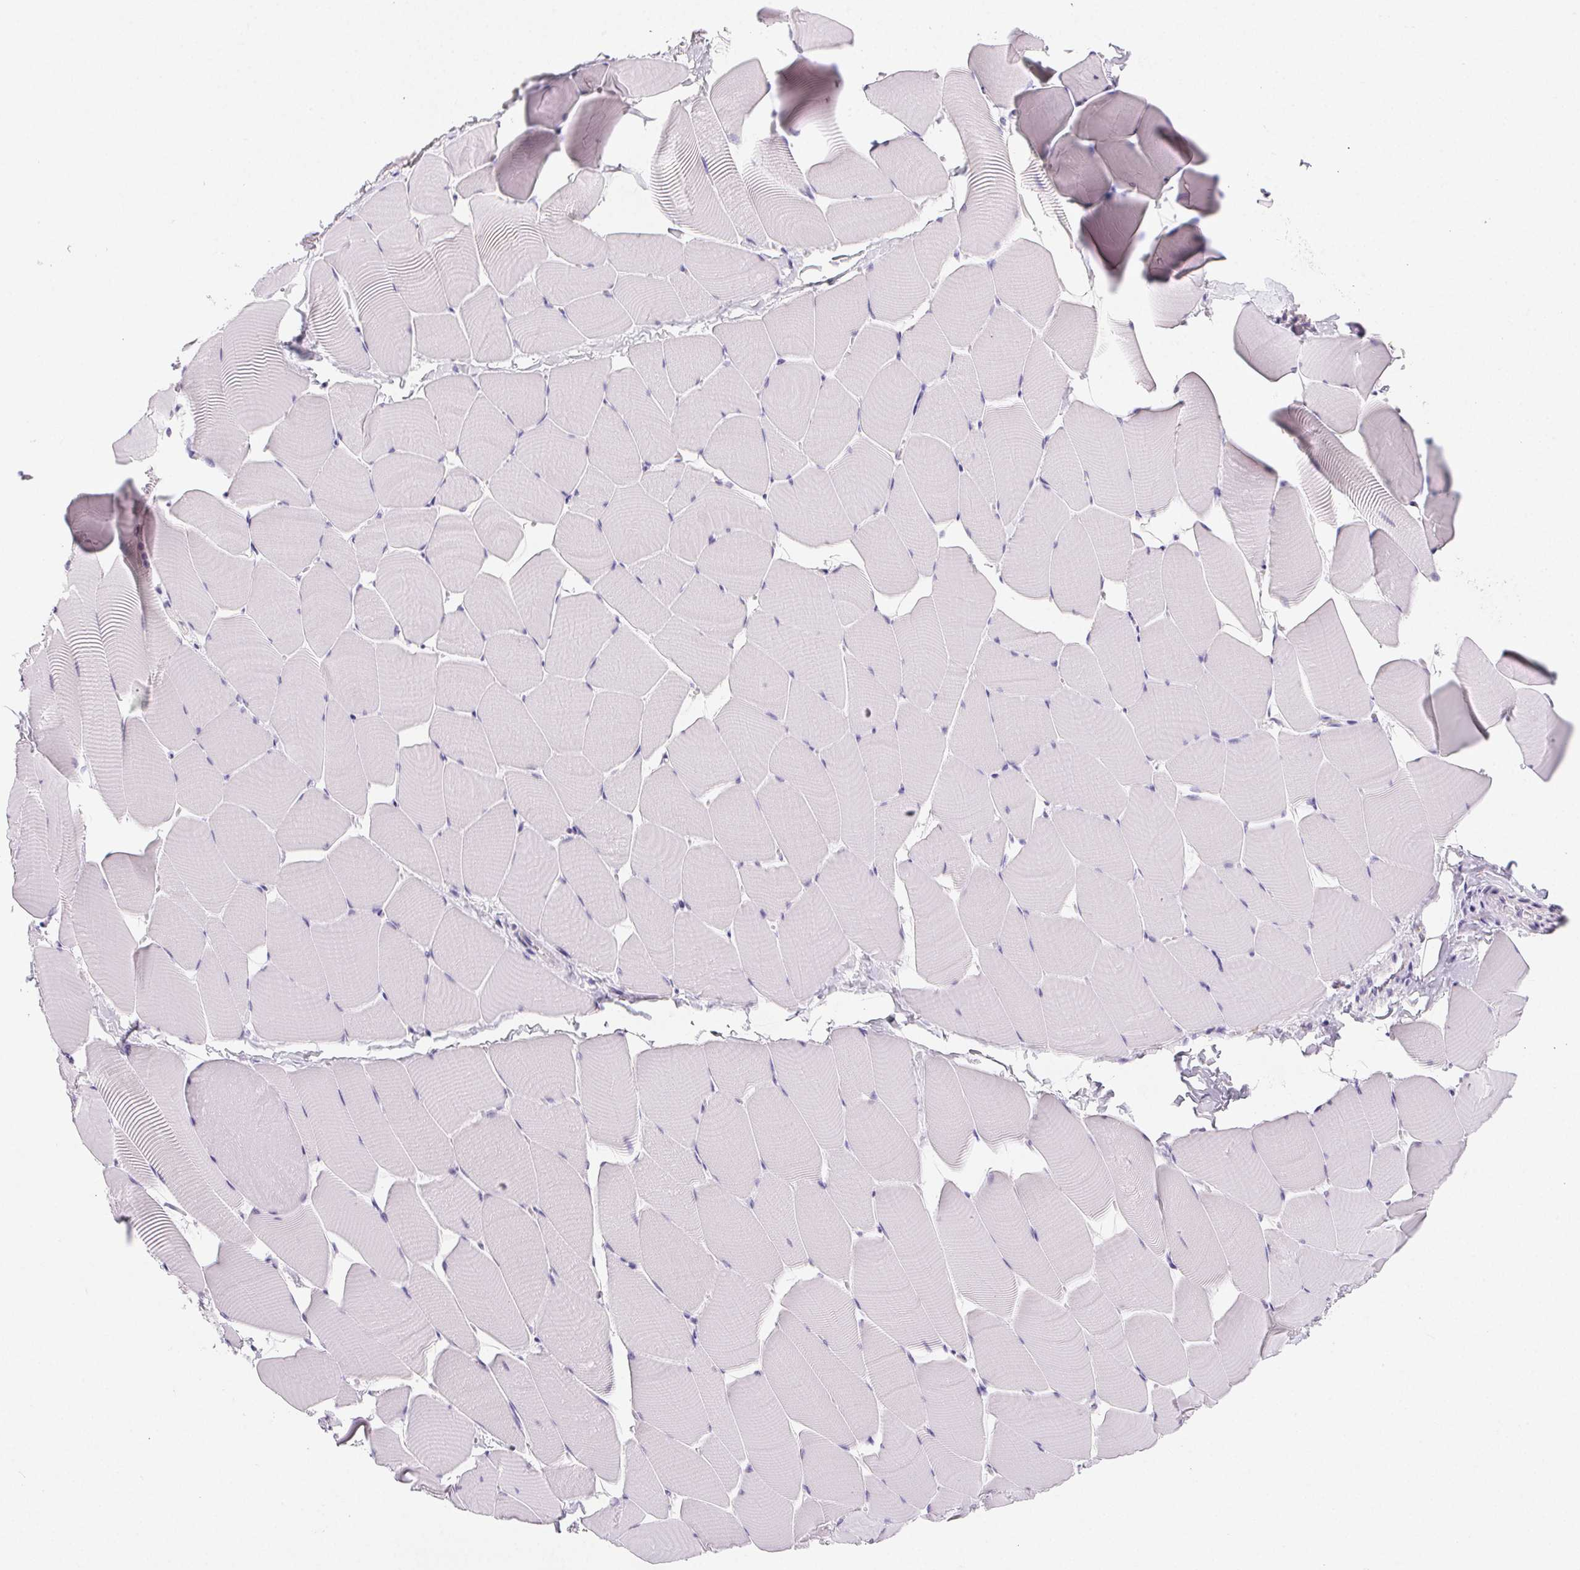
{"staining": {"intensity": "negative", "quantity": "none", "location": "none"}, "tissue": "skeletal muscle", "cell_type": "Myocytes", "image_type": "normal", "snomed": [{"axis": "morphology", "description": "Normal tissue, NOS"}, {"axis": "topography", "description": "Skeletal muscle"}], "caption": "High magnification brightfield microscopy of benign skeletal muscle stained with DAB (3,3'-diaminobenzidine) (brown) and counterstained with hematoxylin (blue): myocytes show no significant positivity.", "gene": "PRSS1", "patient": {"sex": "male", "age": 25}}